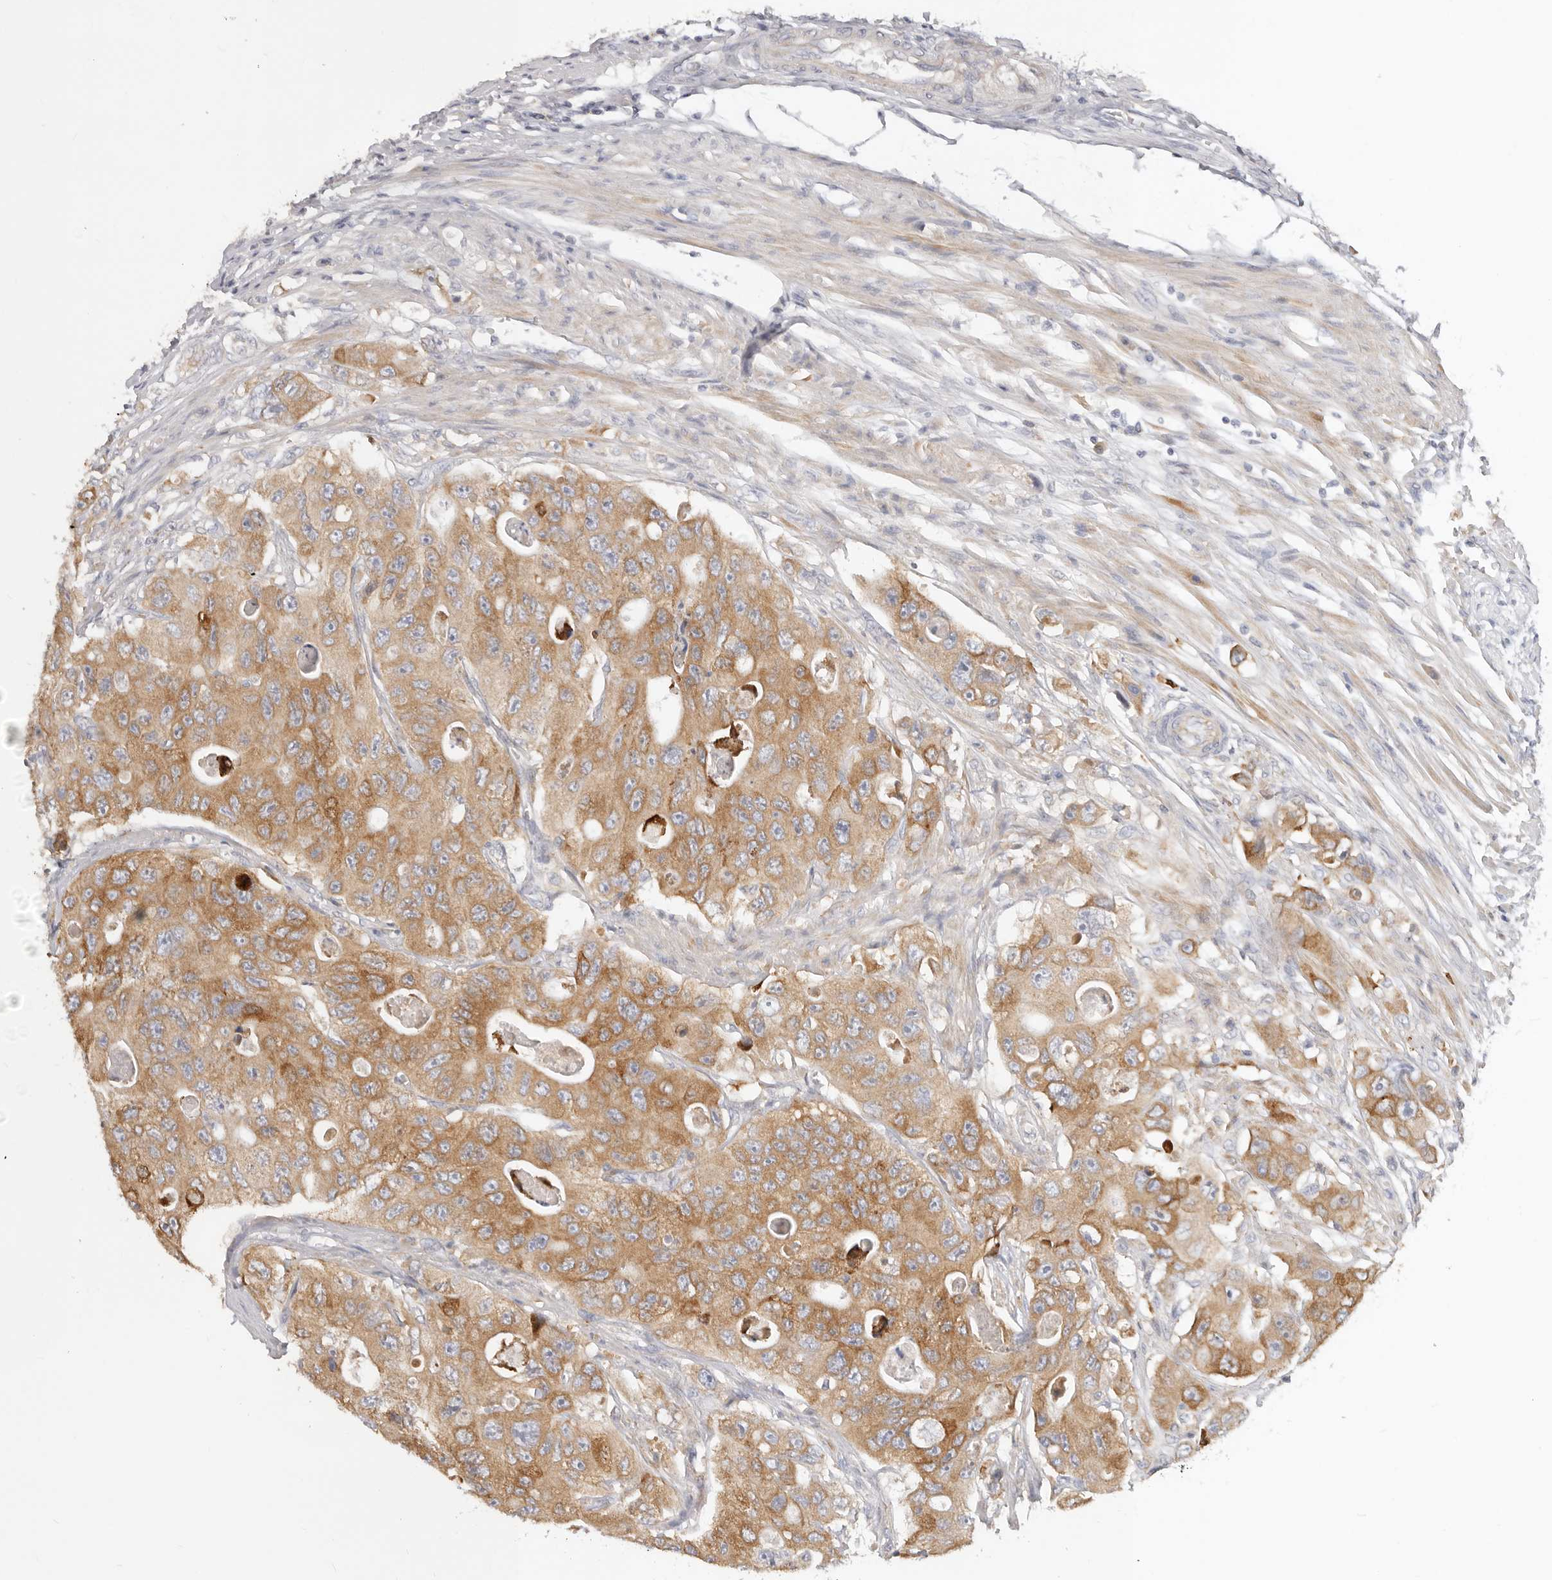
{"staining": {"intensity": "moderate", "quantity": ">75%", "location": "cytoplasmic/membranous"}, "tissue": "colorectal cancer", "cell_type": "Tumor cells", "image_type": "cancer", "snomed": [{"axis": "morphology", "description": "Adenocarcinoma, NOS"}, {"axis": "topography", "description": "Colon"}], "caption": "This is an image of immunohistochemistry (IHC) staining of colorectal adenocarcinoma, which shows moderate staining in the cytoplasmic/membranous of tumor cells.", "gene": "TFB2M", "patient": {"sex": "female", "age": 46}}